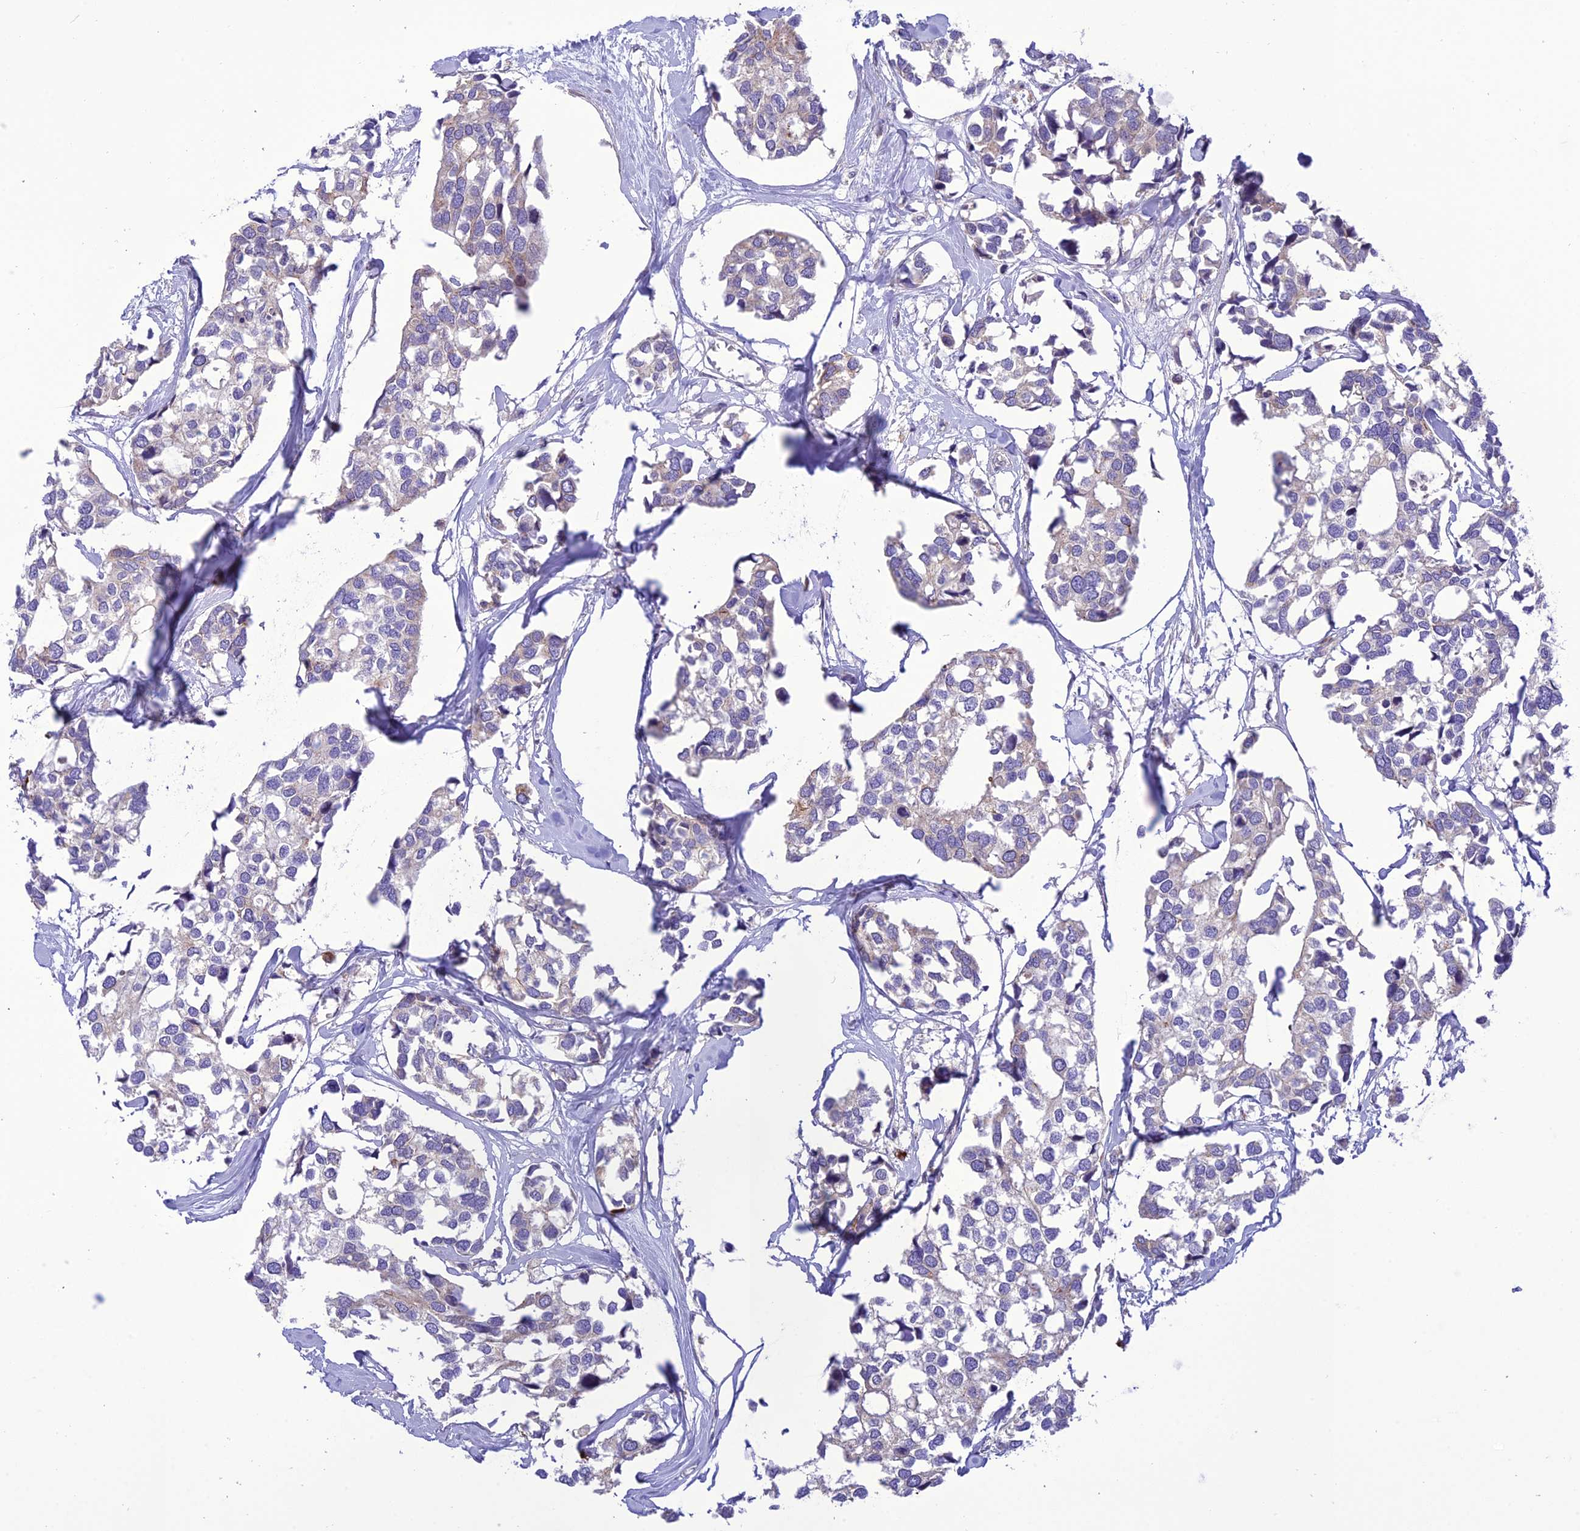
{"staining": {"intensity": "negative", "quantity": "none", "location": "none"}, "tissue": "breast cancer", "cell_type": "Tumor cells", "image_type": "cancer", "snomed": [{"axis": "morphology", "description": "Duct carcinoma"}, {"axis": "topography", "description": "Breast"}], "caption": "Protein analysis of breast cancer displays no significant expression in tumor cells.", "gene": "JMY", "patient": {"sex": "female", "age": 83}}